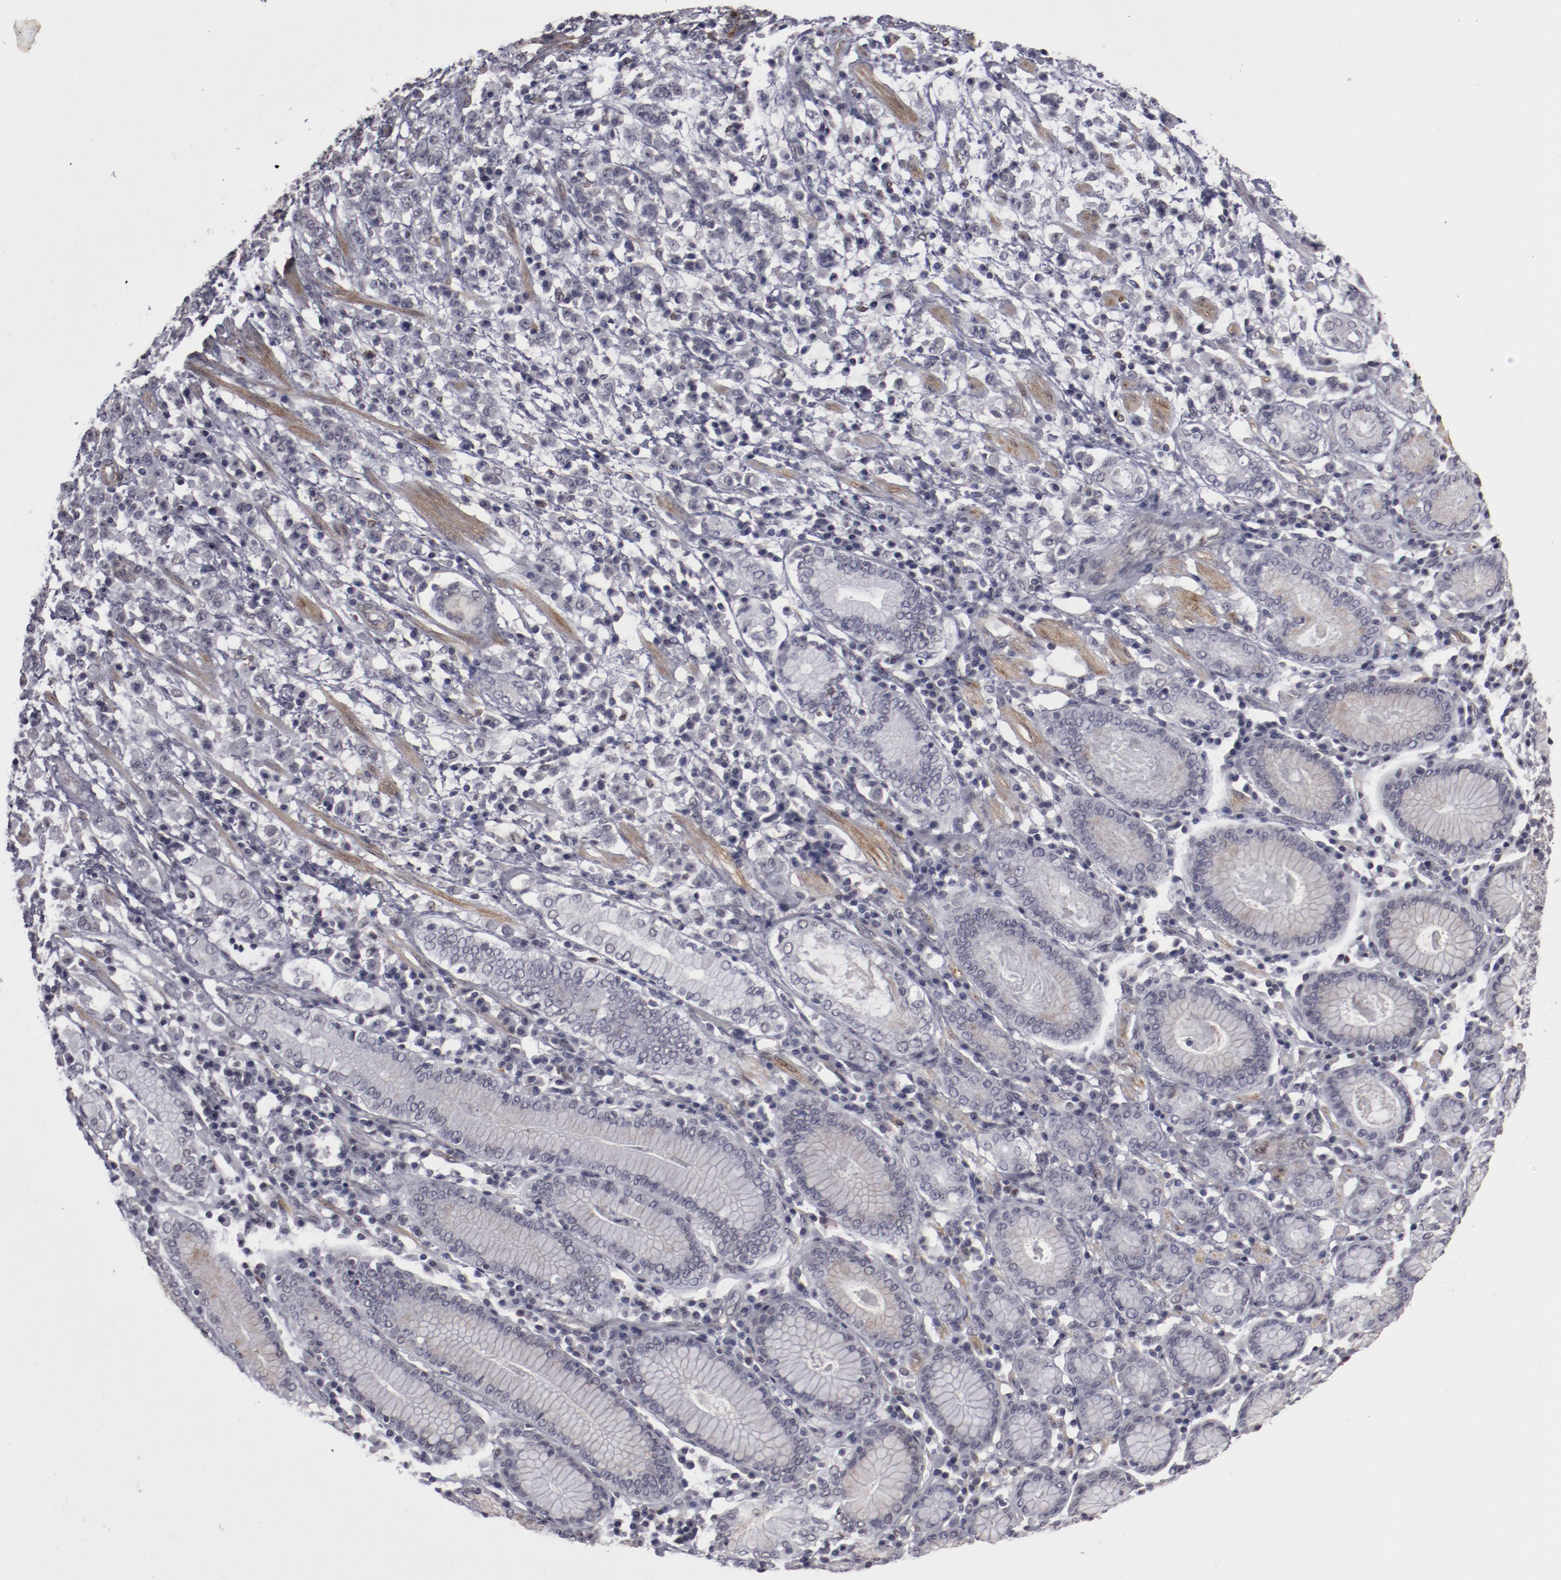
{"staining": {"intensity": "negative", "quantity": "none", "location": "none"}, "tissue": "stomach cancer", "cell_type": "Tumor cells", "image_type": "cancer", "snomed": [{"axis": "morphology", "description": "Adenocarcinoma, NOS"}, {"axis": "topography", "description": "Stomach, lower"}], "caption": "Tumor cells show no significant expression in adenocarcinoma (stomach).", "gene": "LEF1", "patient": {"sex": "male", "age": 88}}